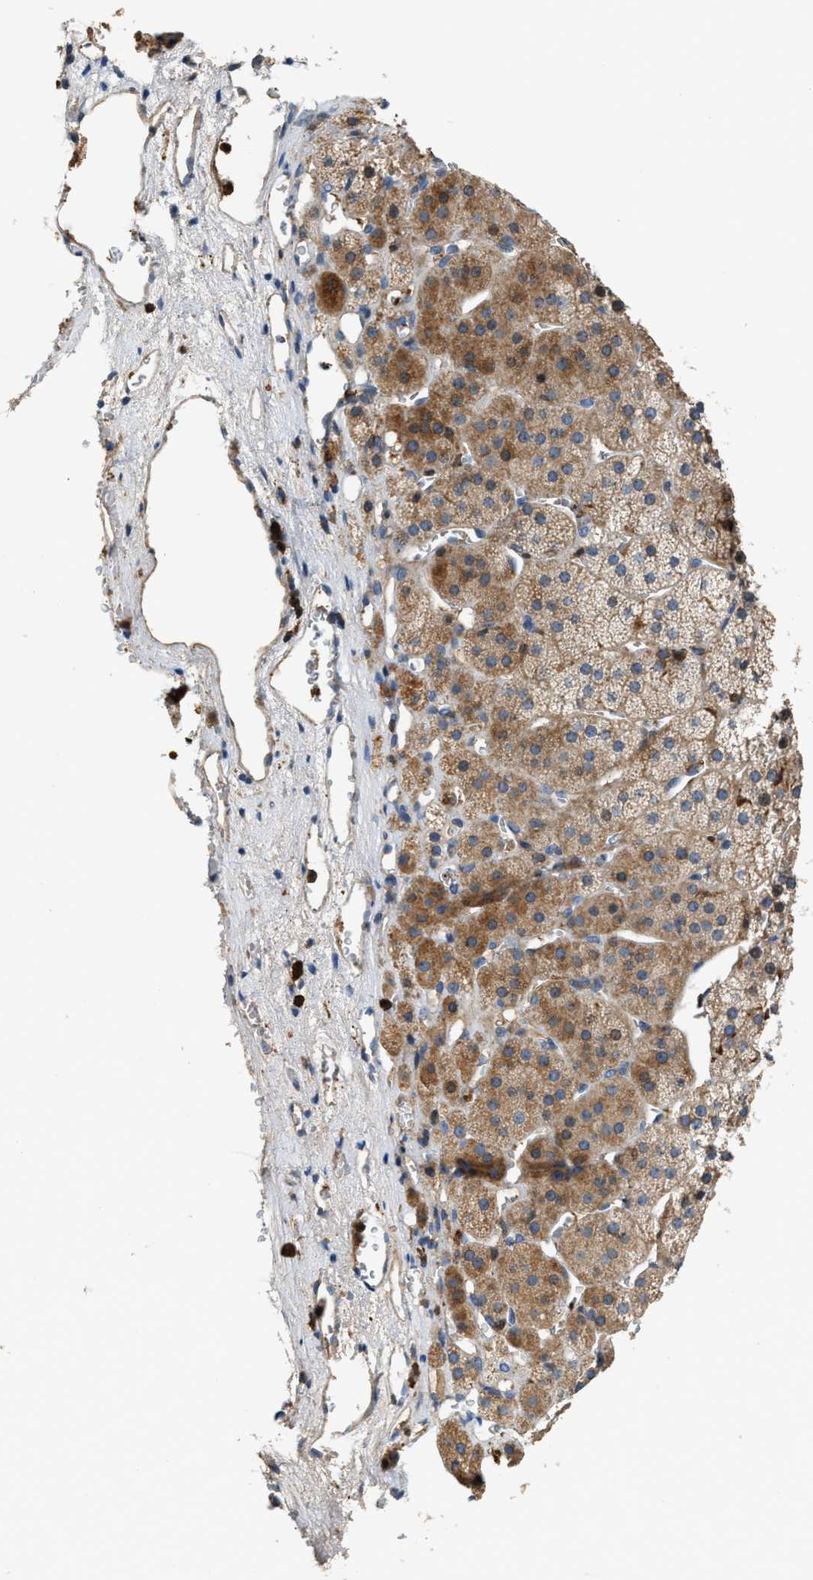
{"staining": {"intensity": "moderate", "quantity": ">75%", "location": "cytoplasmic/membranous"}, "tissue": "adrenal gland", "cell_type": "Glandular cells", "image_type": "normal", "snomed": [{"axis": "morphology", "description": "Normal tissue, NOS"}, {"axis": "topography", "description": "Adrenal gland"}], "caption": "Human adrenal gland stained with a protein marker exhibits moderate staining in glandular cells.", "gene": "SERPINB5", "patient": {"sex": "female", "age": 44}}